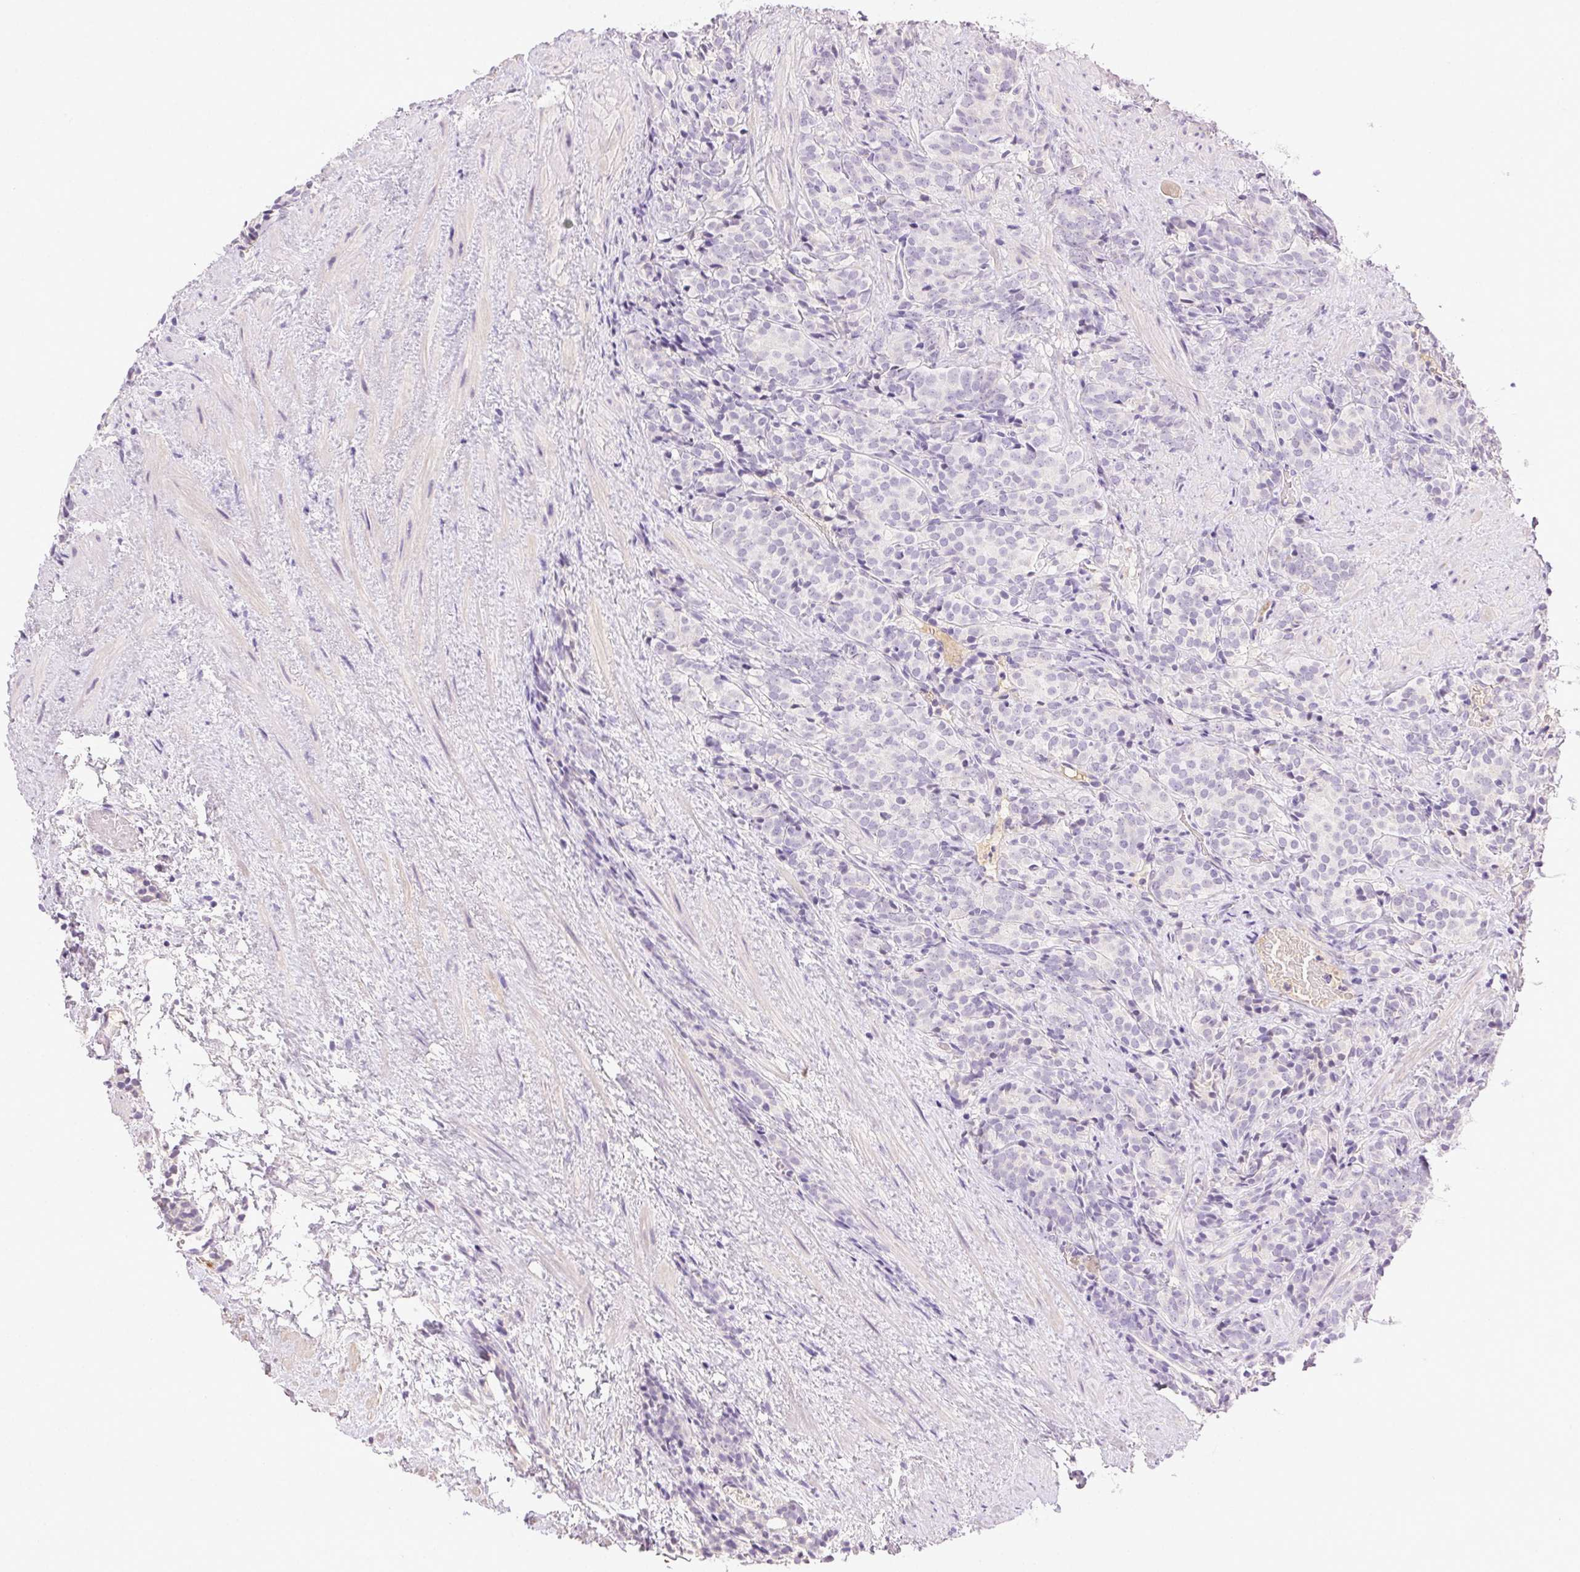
{"staining": {"intensity": "negative", "quantity": "none", "location": "none"}, "tissue": "prostate cancer", "cell_type": "Tumor cells", "image_type": "cancer", "snomed": [{"axis": "morphology", "description": "Adenocarcinoma, High grade"}, {"axis": "topography", "description": "Prostate"}], "caption": "High-grade adenocarcinoma (prostate) was stained to show a protein in brown. There is no significant staining in tumor cells.", "gene": "BPIFB2", "patient": {"sex": "male", "age": 84}}